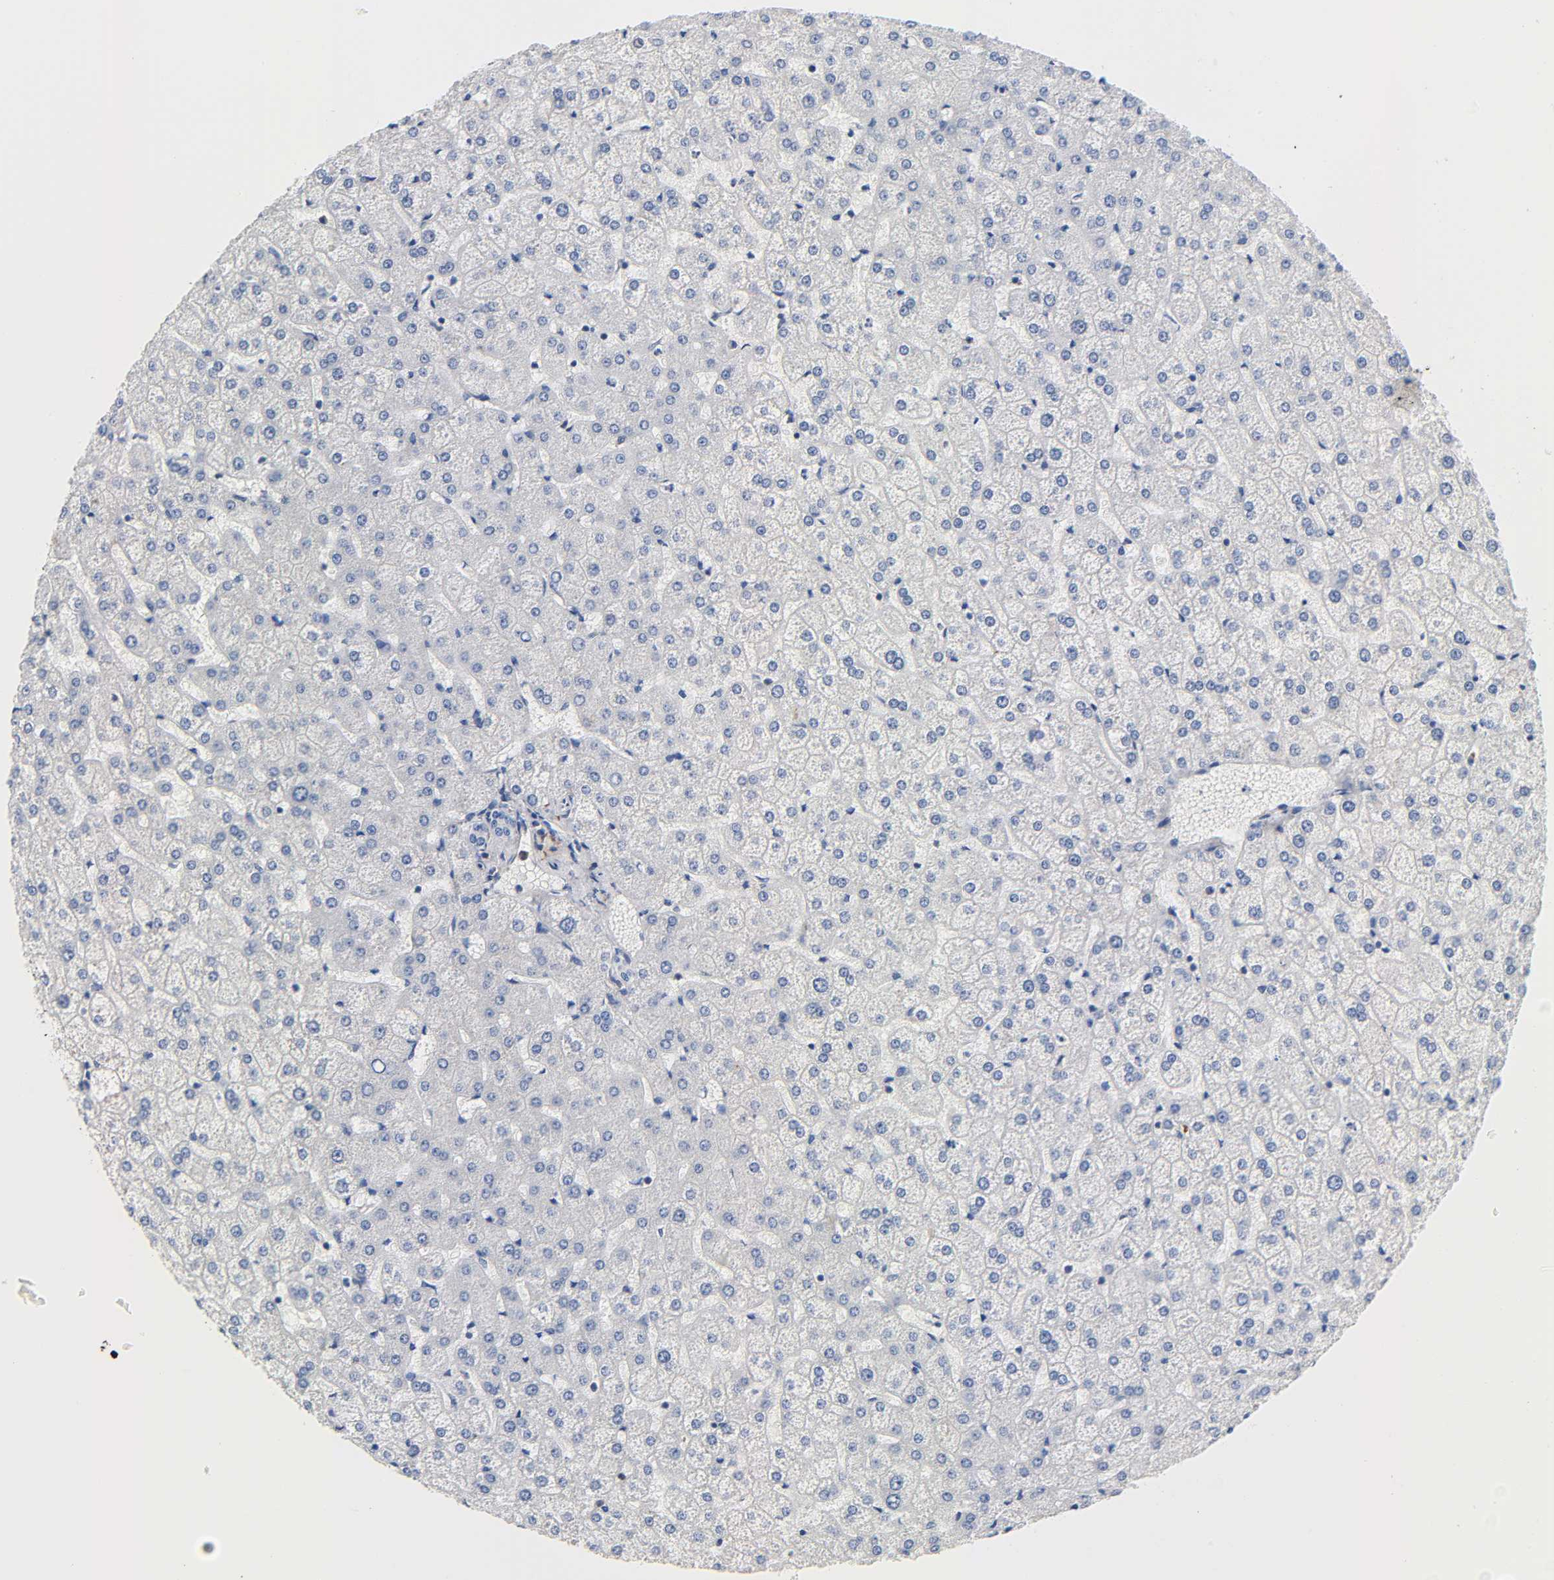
{"staining": {"intensity": "negative", "quantity": "none", "location": "none"}, "tissue": "liver", "cell_type": "Cholangiocytes", "image_type": "normal", "snomed": [{"axis": "morphology", "description": "Normal tissue, NOS"}, {"axis": "topography", "description": "Liver"}], "caption": "The micrograph reveals no significant positivity in cholangiocytes of liver. (Brightfield microscopy of DAB (3,3'-diaminobenzidine) IHC at high magnification).", "gene": "REL", "patient": {"sex": "female", "age": 32}}